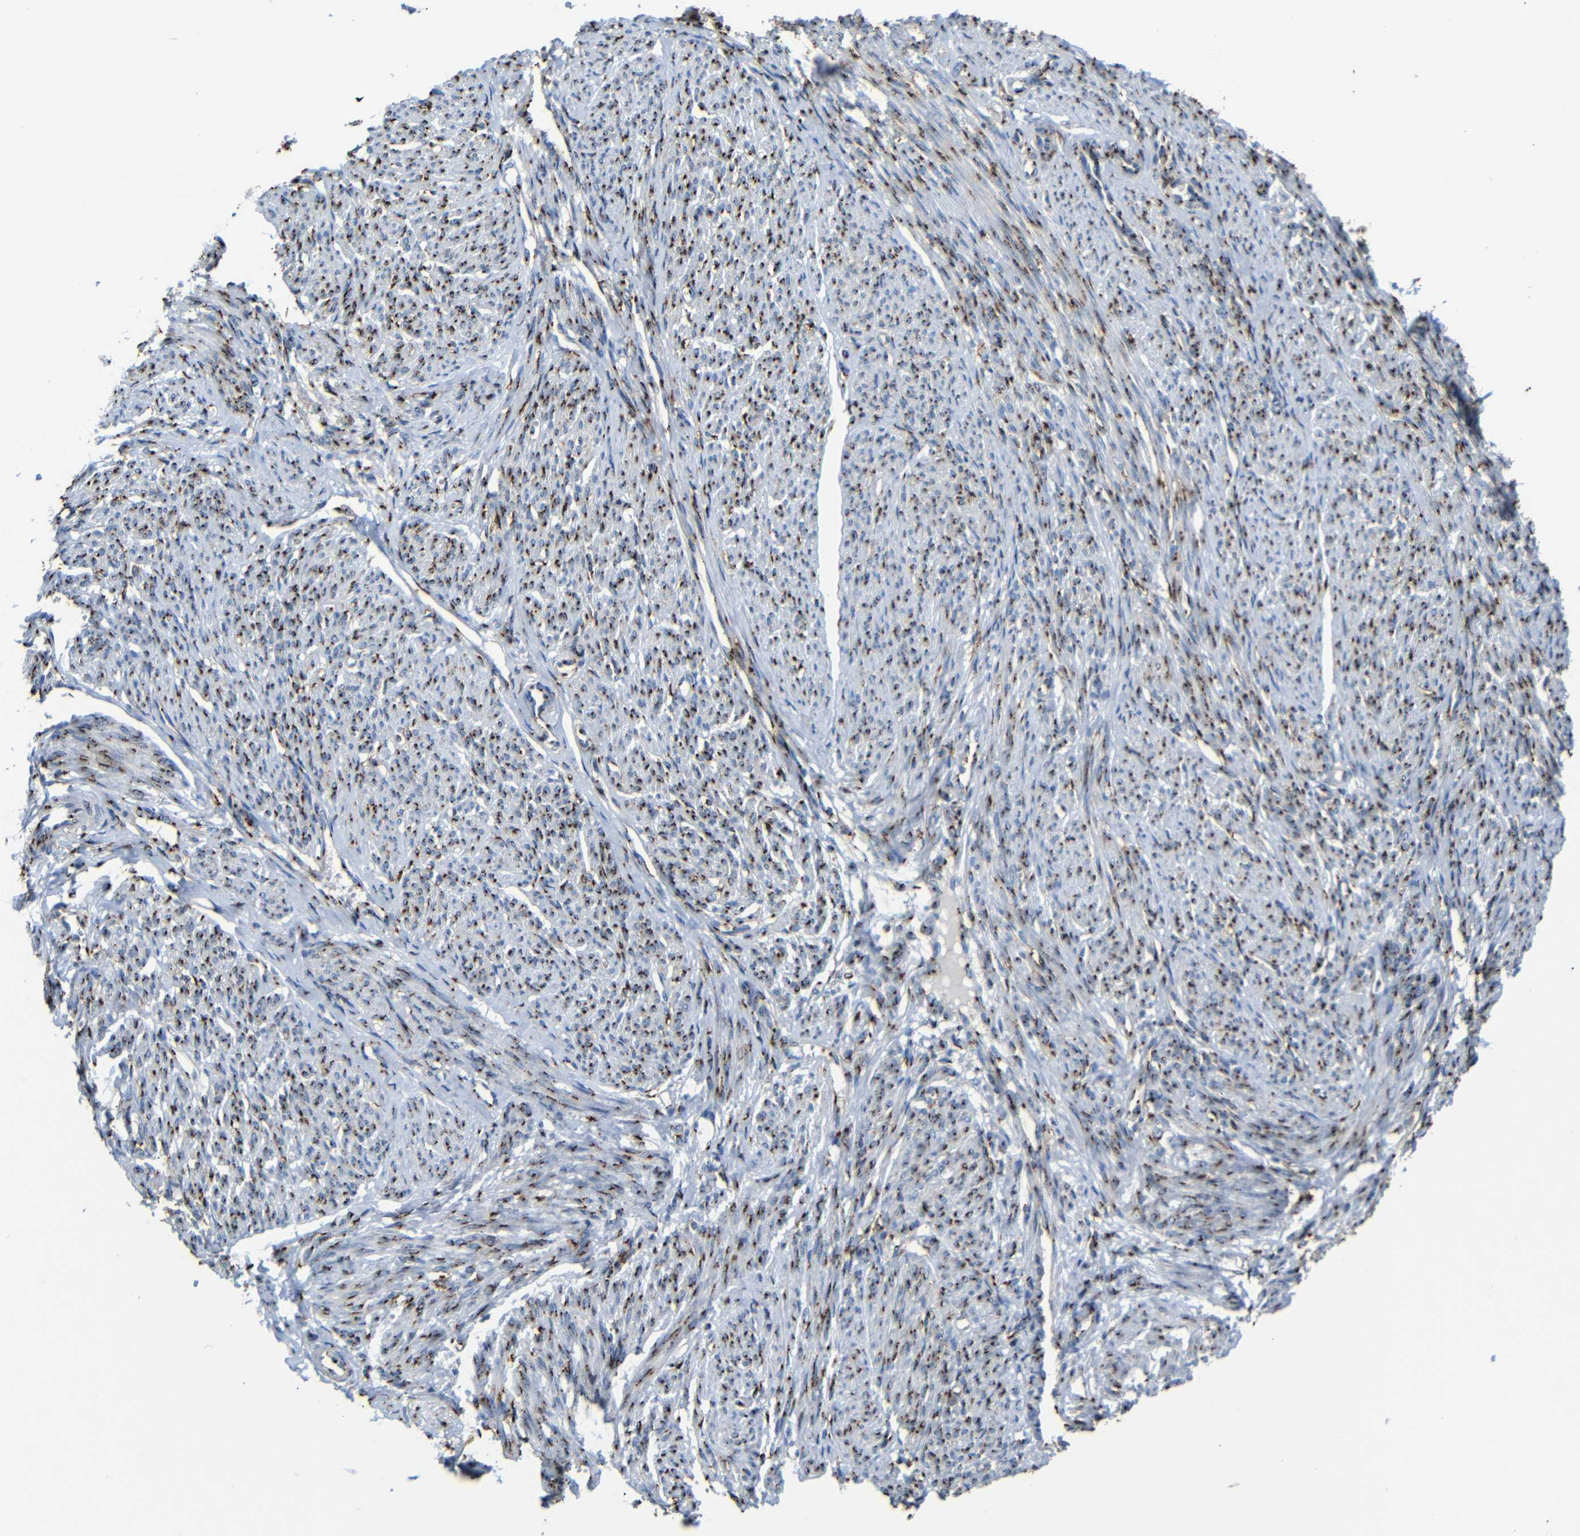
{"staining": {"intensity": "strong", "quantity": ">75%", "location": "cytoplasmic/membranous"}, "tissue": "smooth muscle", "cell_type": "Smooth muscle cells", "image_type": "normal", "snomed": [{"axis": "morphology", "description": "Normal tissue, NOS"}, {"axis": "topography", "description": "Smooth muscle"}], "caption": "Human smooth muscle stained with a brown dye demonstrates strong cytoplasmic/membranous positive expression in about >75% of smooth muscle cells.", "gene": "TGOLN2", "patient": {"sex": "female", "age": 65}}